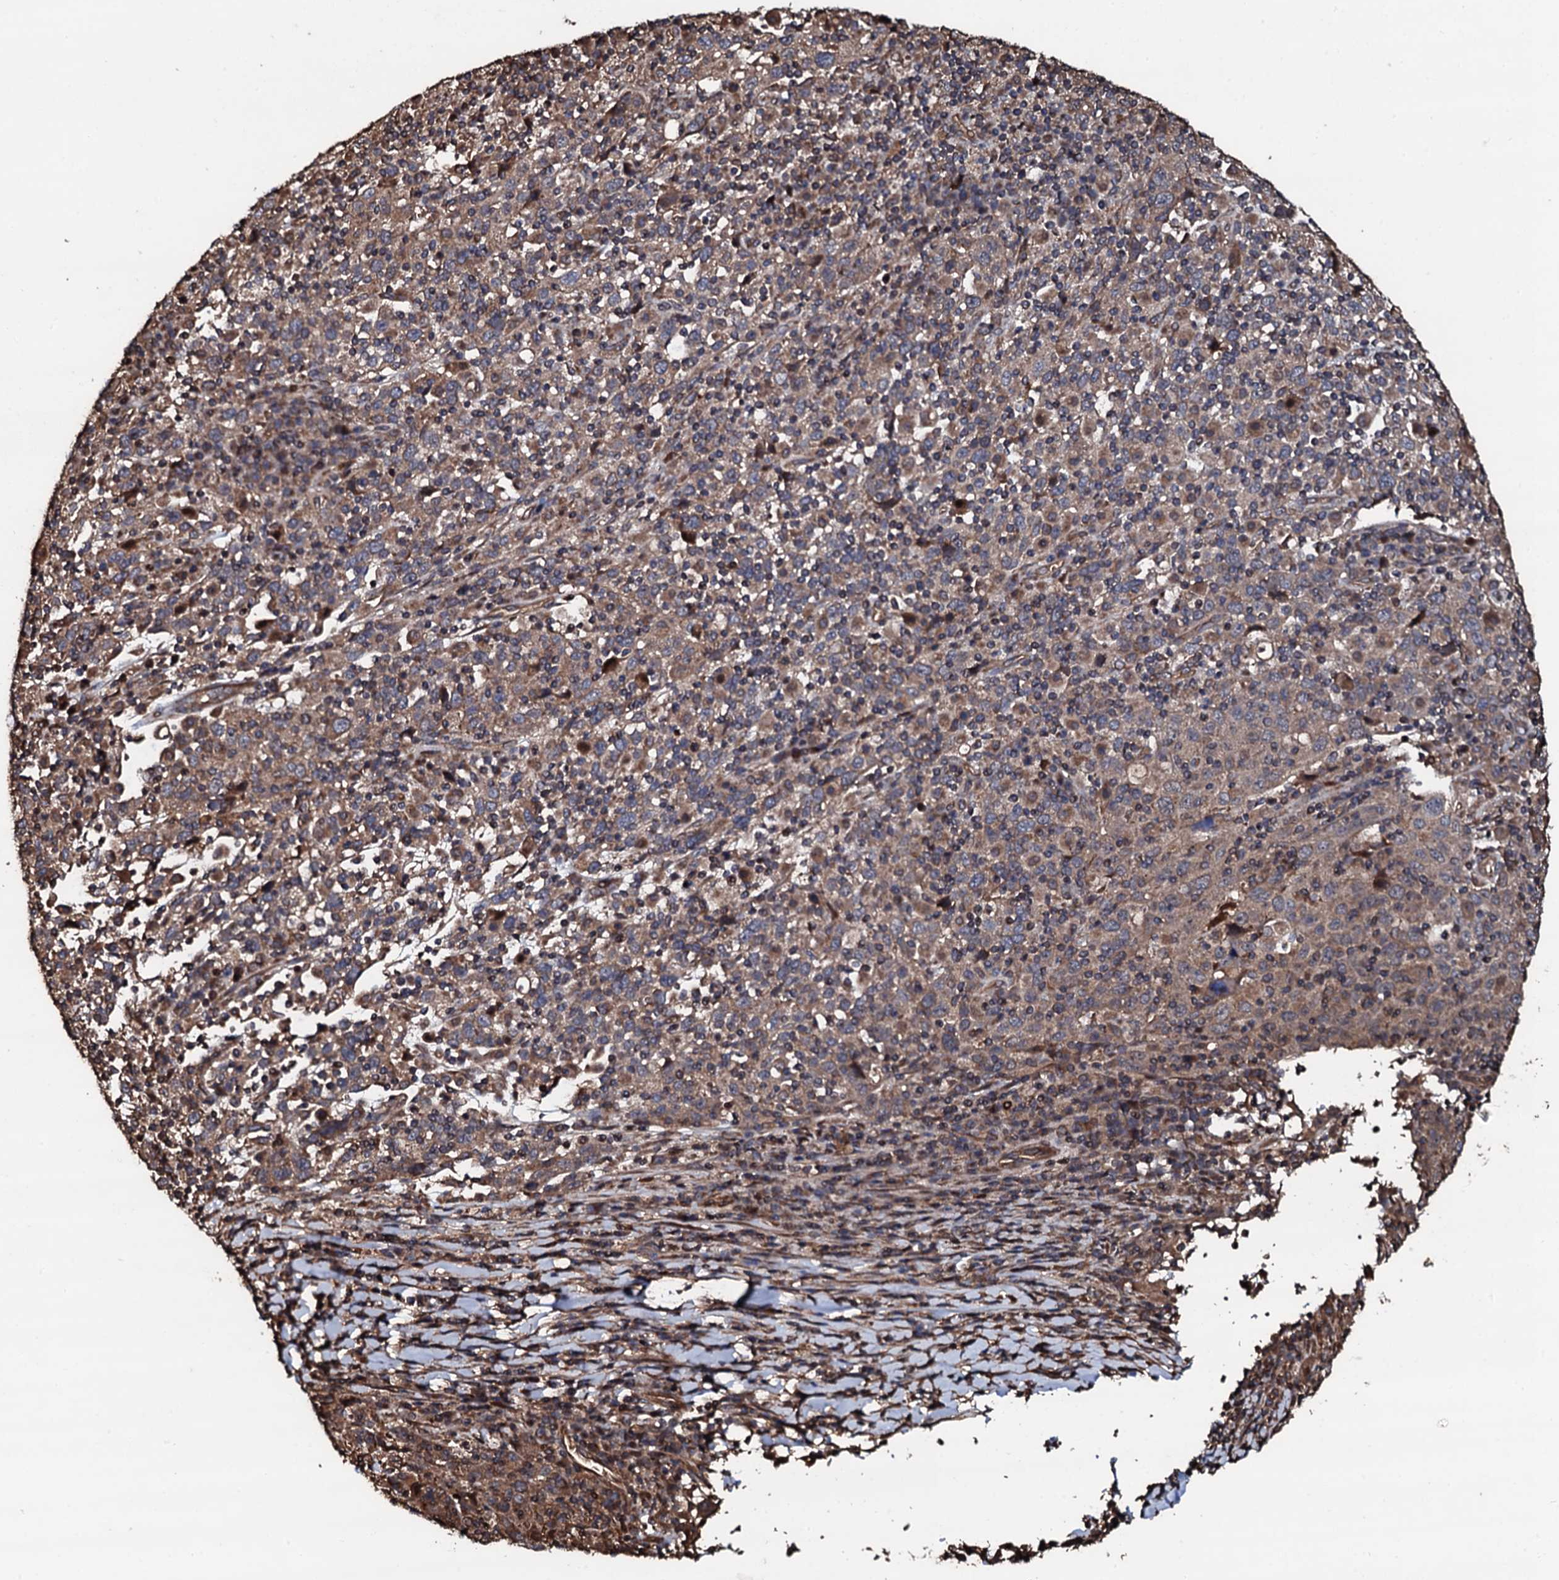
{"staining": {"intensity": "moderate", "quantity": ">75%", "location": "cytoplasmic/membranous"}, "tissue": "cervical cancer", "cell_type": "Tumor cells", "image_type": "cancer", "snomed": [{"axis": "morphology", "description": "Squamous cell carcinoma, NOS"}, {"axis": "topography", "description": "Cervix"}], "caption": "This histopathology image demonstrates immunohistochemistry staining of cervical cancer (squamous cell carcinoma), with medium moderate cytoplasmic/membranous staining in about >75% of tumor cells.", "gene": "CKAP5", "patient": {"sex": "female", "age": 46}}